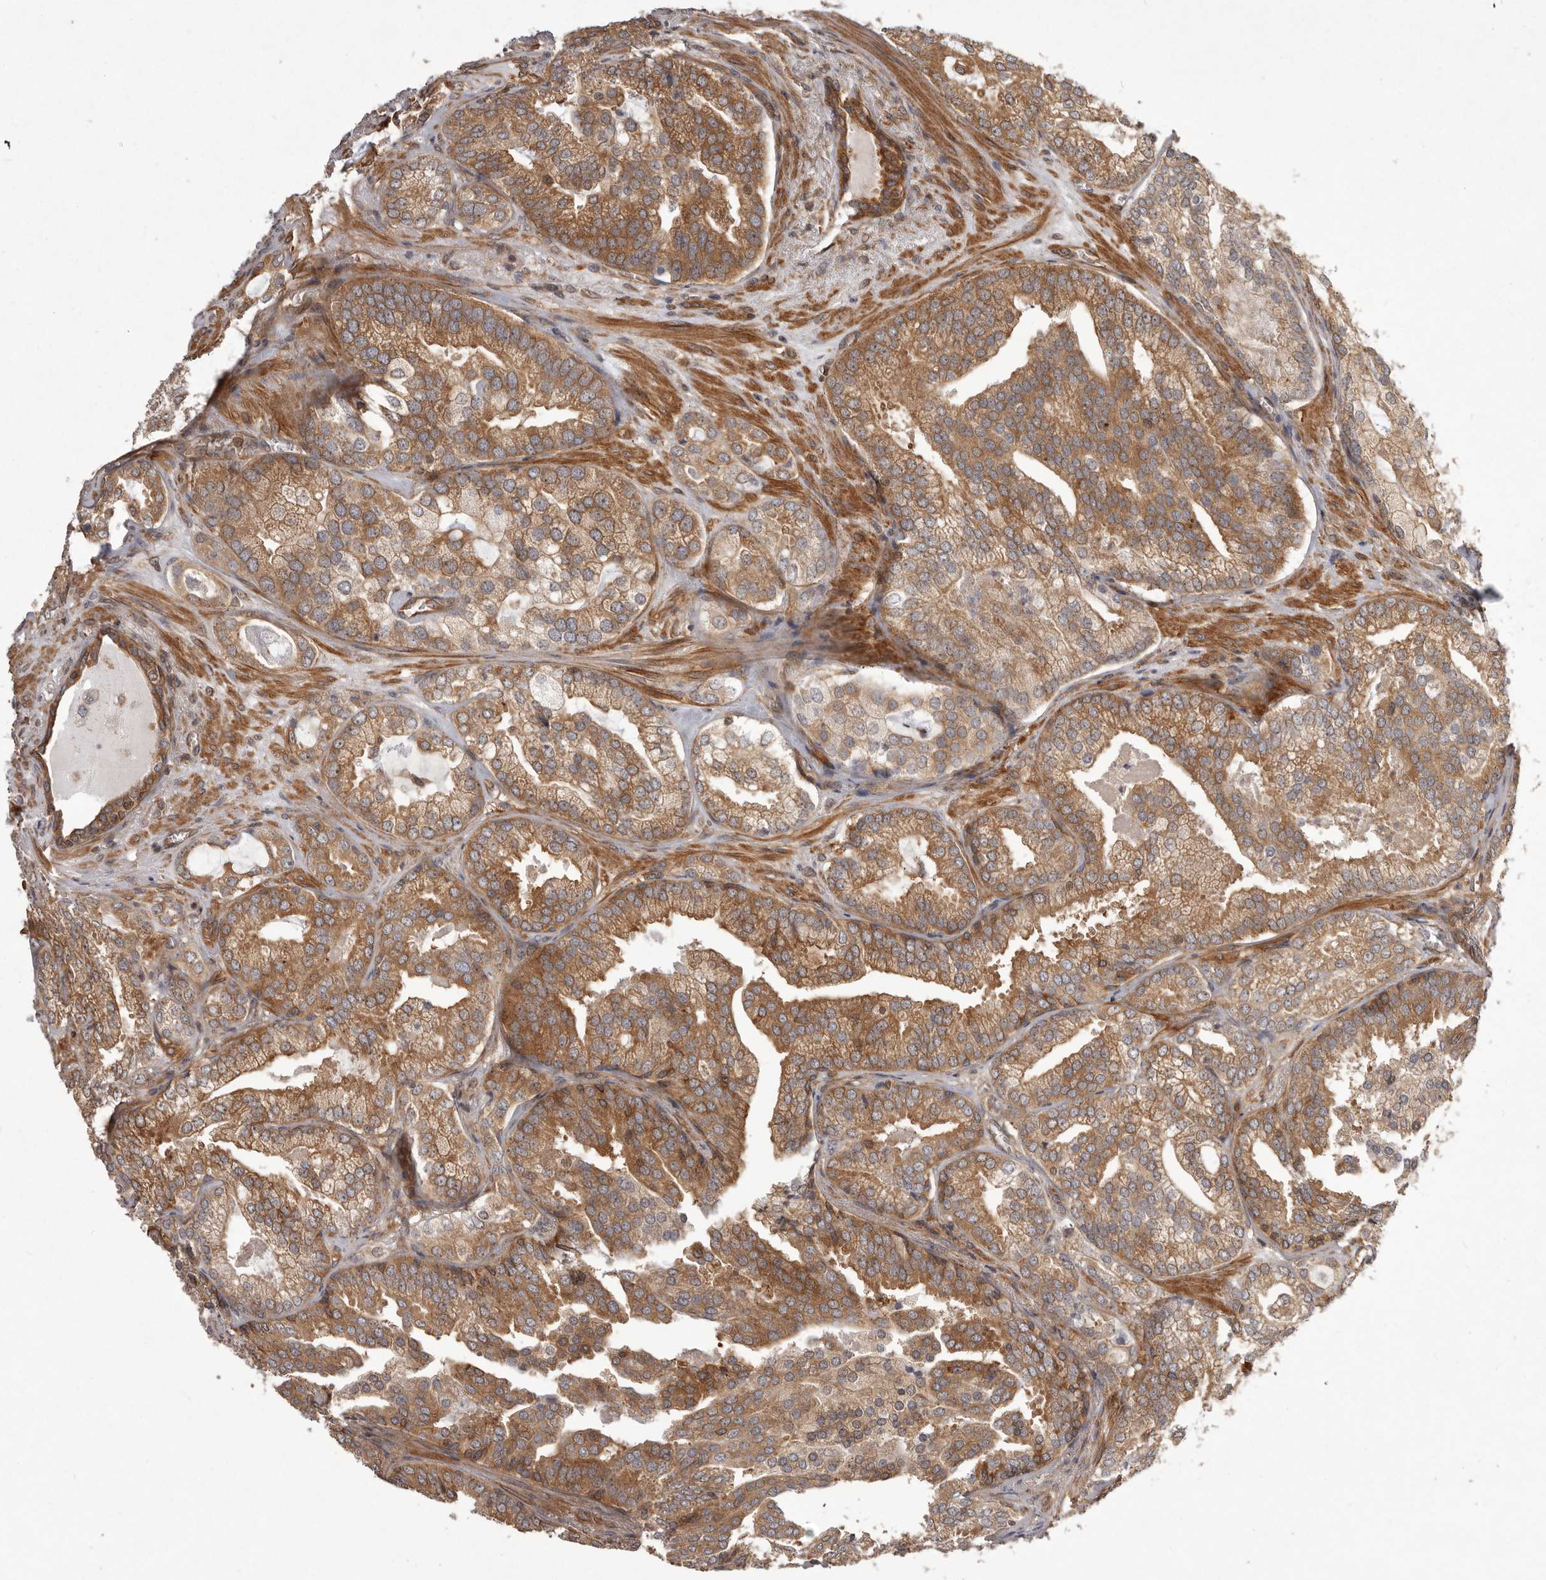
{"staining": {"intensity": "moderate", "quantity": ">75%", "location": "cytoplasmic/membranous"}, "tissue": "prostate cancer", "cell_type": "Tumor cells", "image_type": "cancer", "snomed": [{"axis": "morphology", "description": "Normal morphology"}, {"axis": "morphology", "description": "Adenocarcinoma, Low grade"}, {"axis": "topography", "description": "Prostate"}], "caption": "Prostate cancer (low-grade adenocarcinoma) tissue displays moderate cytoplasmic/membranous expression in about >75% of tumor cells", "gene": "NFKBIA", "patient": {"sex": "male", "age": 72}}